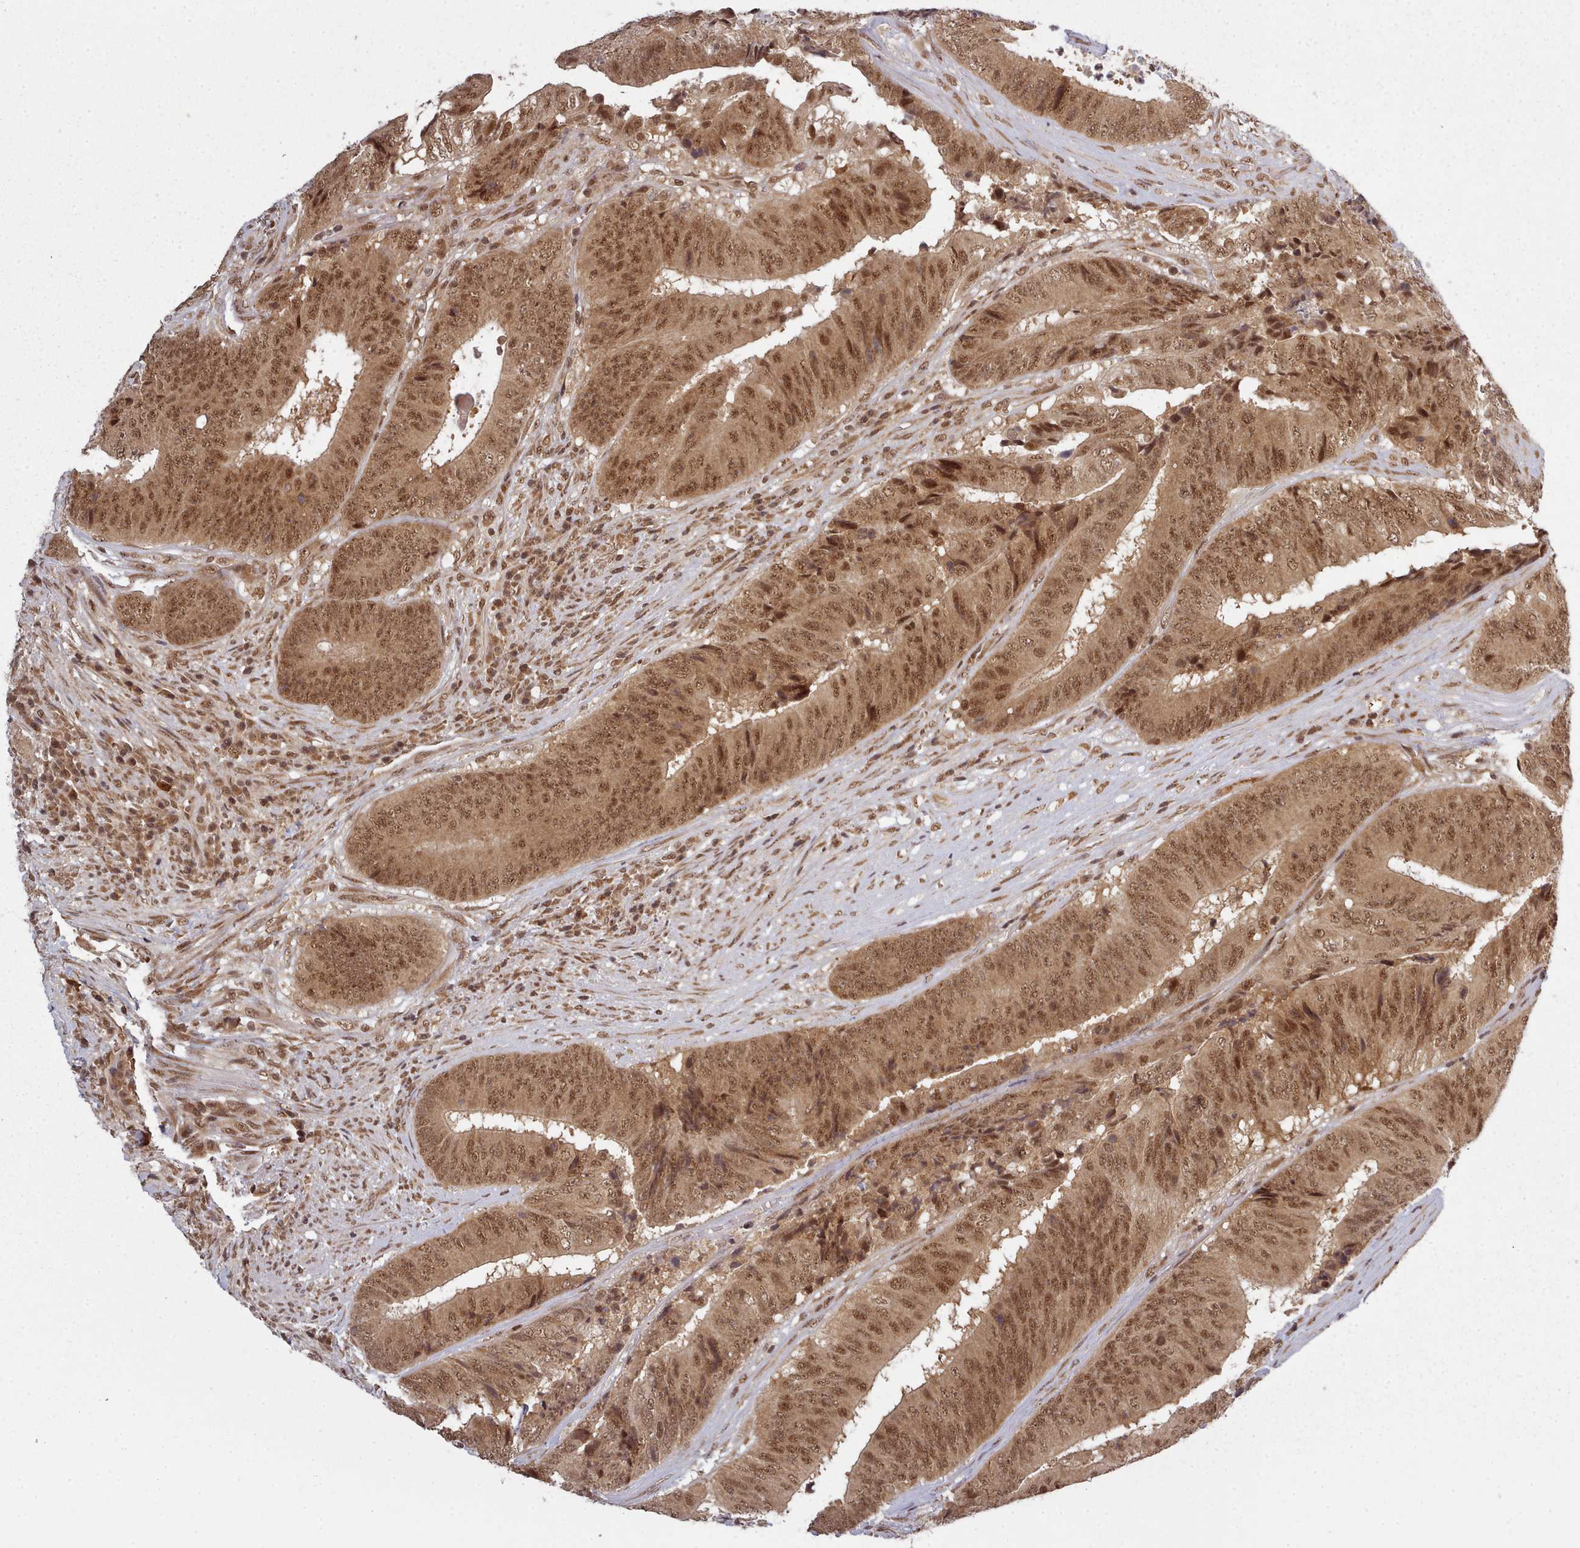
{"staining": {"intensity": "moderate", "quantity": ">75%", "location": "cytoplasmic/membranous,nuclear"}, "tissue": "colorectal cancer", "cell_type": "Tumor cells", "image_type": "cancer", "snomed": [{"axis": "morphology", "description": "Adenocarcinoma, NOS"}, {"axis": "topography", "description": "Rectum"}], "caption": "Moderate cytoplasmic/membranous and nuclear staining for a protein is present in approximately >75% of tumor cells of colorectal adenocarcinoma using IHC.", "gene": "DHX8", "patient": {"sex": "male", "age": 72}}